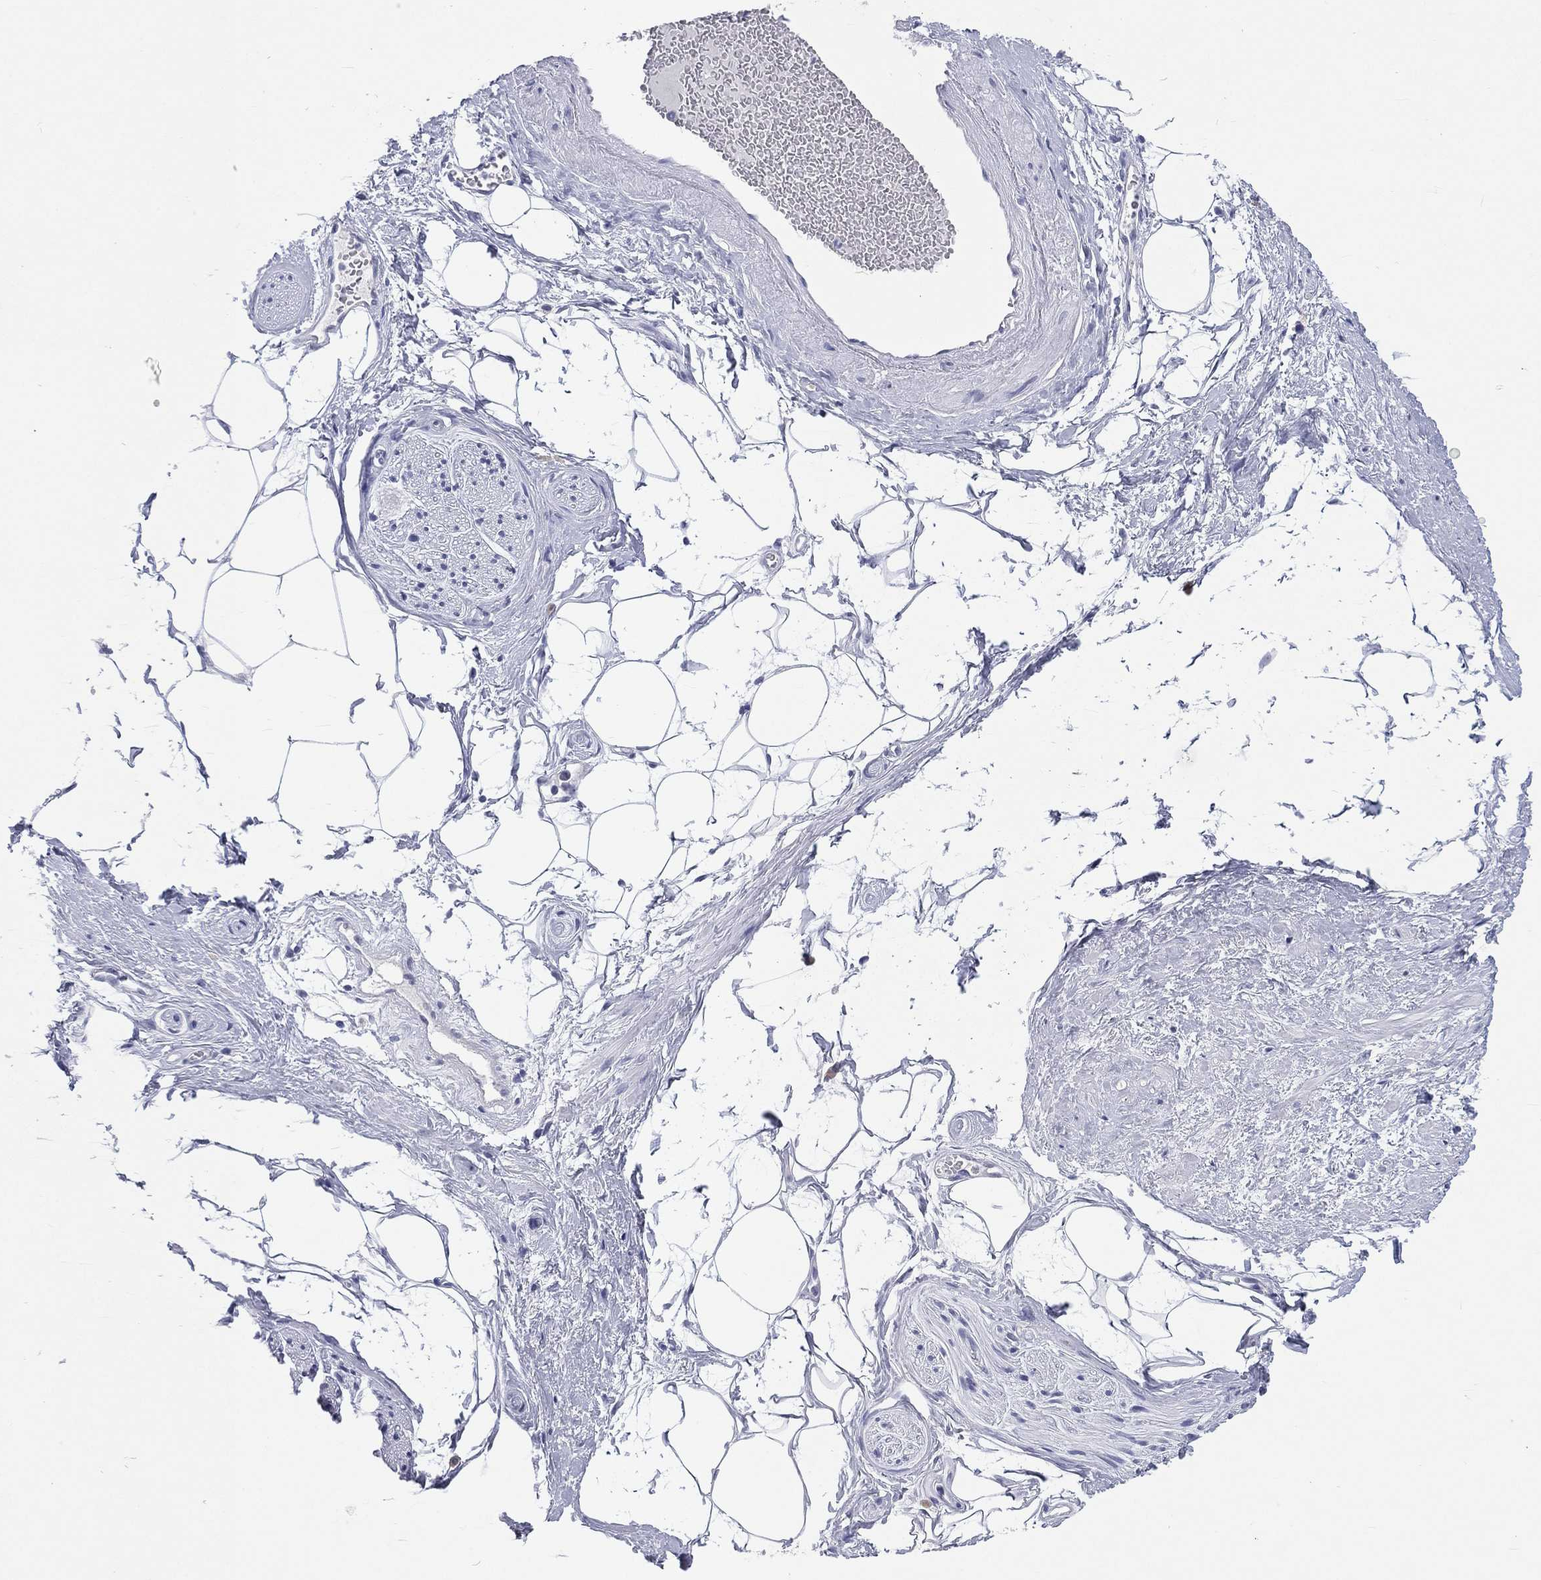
{"staining": {"intensity": "negative", "quantity": "none", "location": "none"}, "tissue": "adipose tissue", "cell_type": "Adipocytes", "image_type": "normal", "snomed": [{"axis": "morphology", "description": "Normal tissue, NOS"}, {"axis": "topography", "description": "Prostate"}, {"axis": "topography", "description": "Peripheral nerve tissue"}], "caption": "Adipocytes show no significant protein staining in benign adipose tissue. (DAB immunohistochemistry, high magnification).", "gene": "SSX1", "patient": {"sex": "male", "age": 57}}